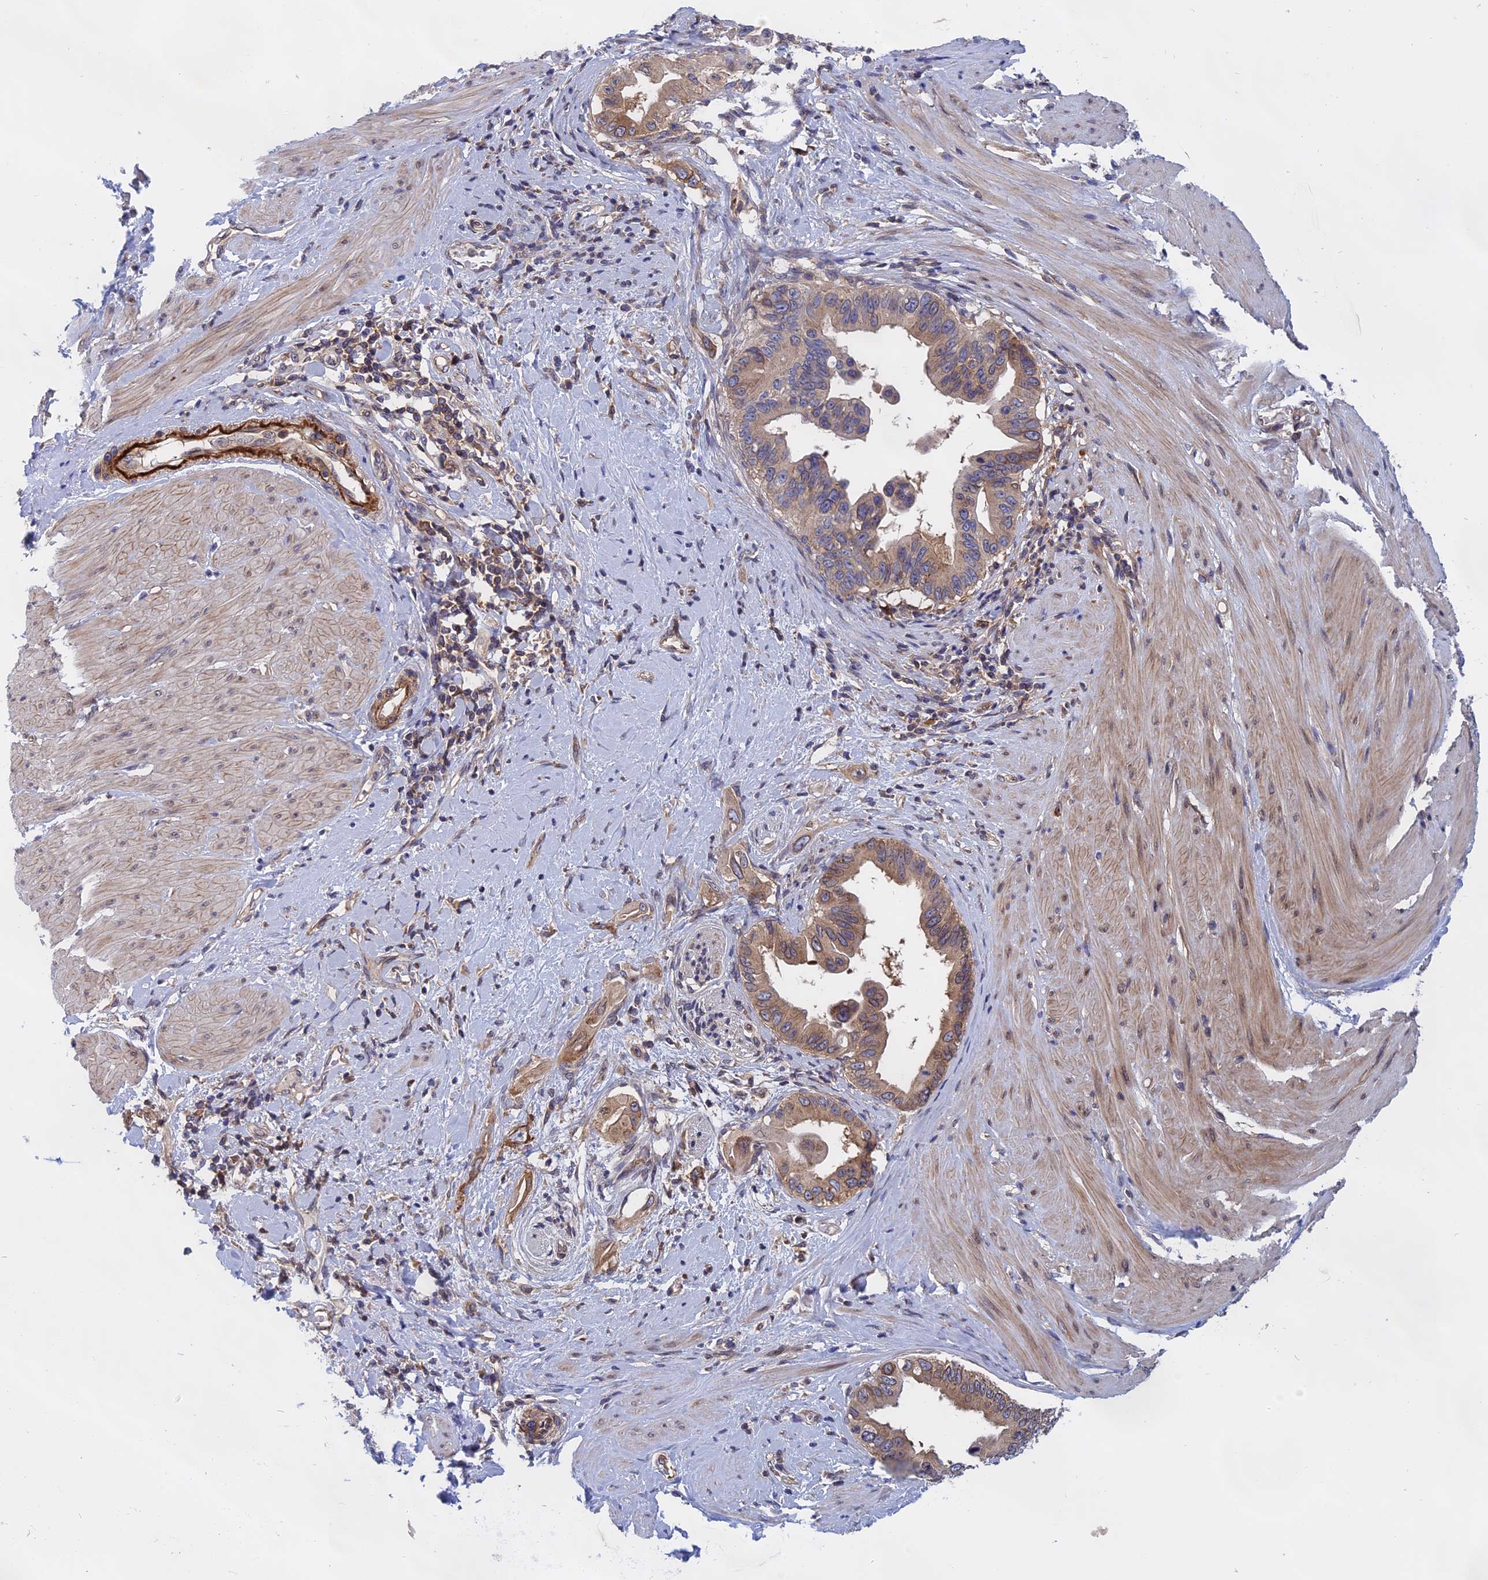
{"staining": {"intensity": "weak", "quantity": ">75%", "location": "cytoplasmic/membranous"}, "tissue": "pancreatic cancer", "cell_type": "Tumor cells", "image_type": "cancer", "snomed": [{"axis": "morphology", "description": "Adenocarcinoma, NOS"}, {"axis": "topography", "description": "Pancreas"}], "caption": "Pancreatic cancer tissue displays weak cytoplasmic/membranous staining in about >75% of tumor cells", "gene": "NAA10", "patient": {"sex": "female", "age": 56}}